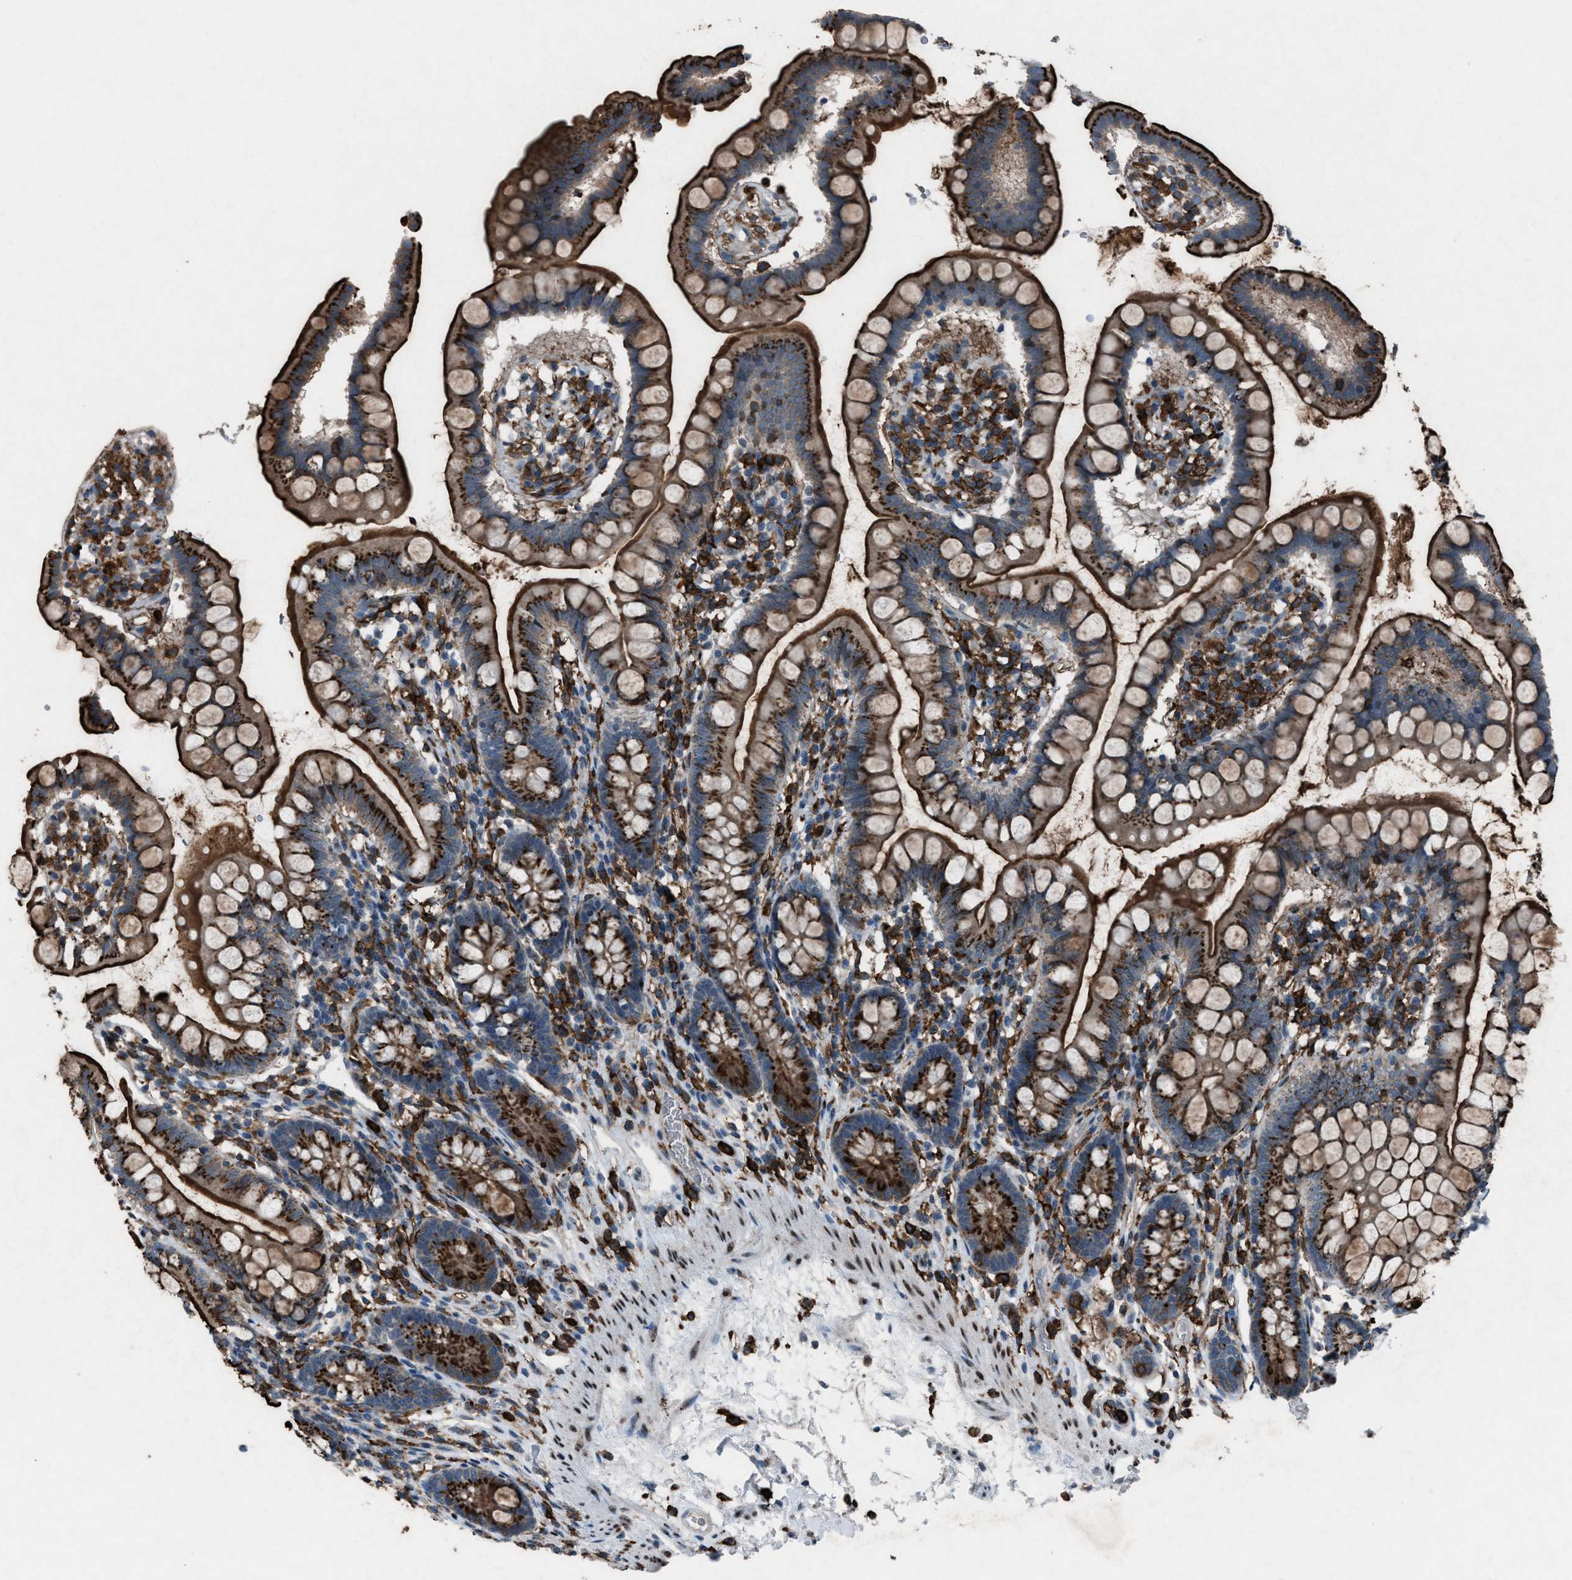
{"staining": {"intensity": "strong", "quantity": ">75%", "location": "cytoplasmic/membranous"}, "tissue": "small intestine", "cell_type": "Glandular cells", "image_type": "normal", "snomed": [{"axis": "morphology", "description": "Normal tissue, NOS"}, {"axis": "topography", "description": "Small intestine"}], "caption": "Strong cytoplasmic/membranous protein positivity is seen in about >75% of glandular cells in small intestine. (brown staining indicates protein expression, while blue staining denotes nuclei).", "gene": "FCER1G", "patient": {"sex": "female", "age": 84}}